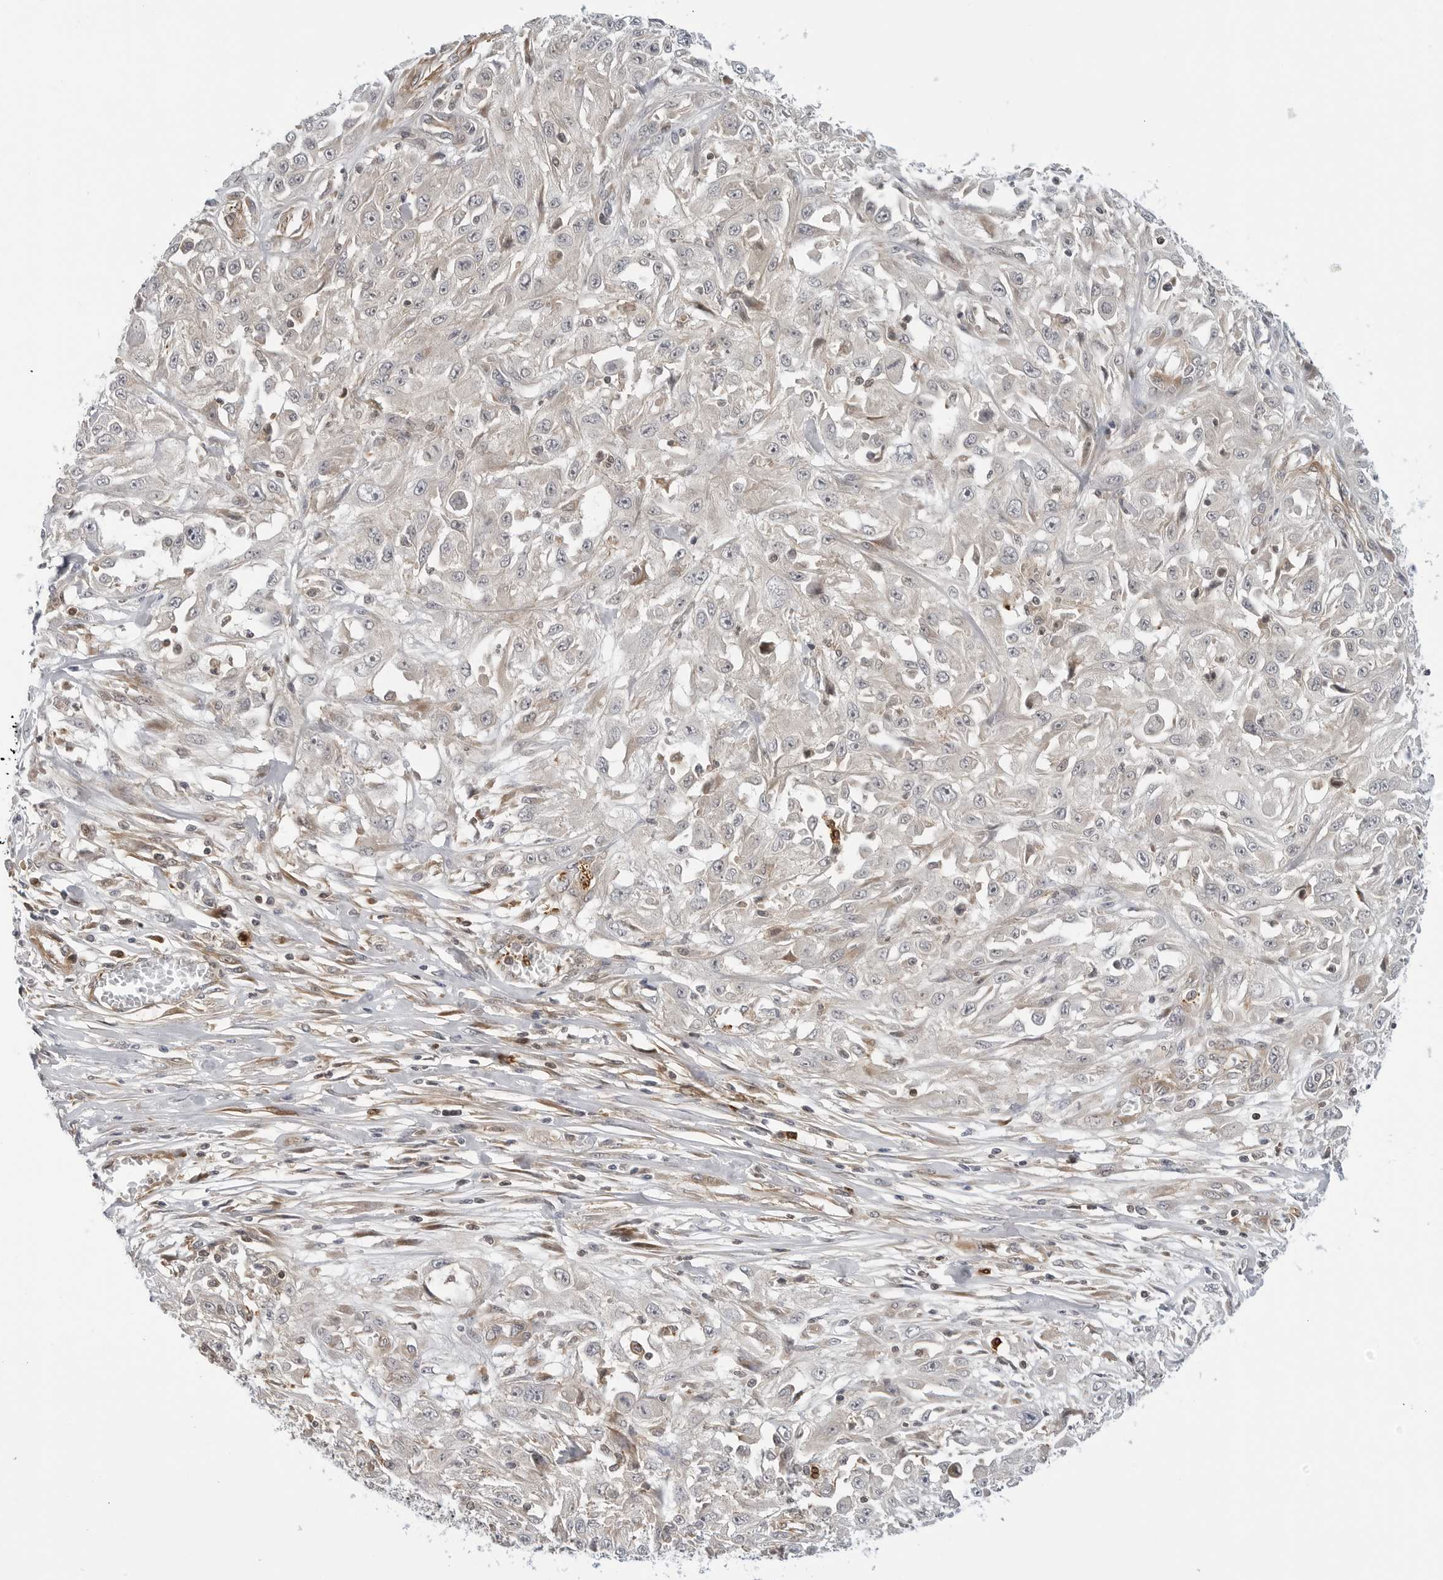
{"staining": {"intensity": "negative", "quantity": "none", "location": "none"}, "tissue": "skin cancer", "cell_type": "Tumor cells", "image_type": "cancer", "snomed": [{"axis": "morphology", "description": "Squamous cell carcinoma, NOS"}, {"axis": "morphology", "description": "Squamous cell carcinoma, metastatic, NOS"}, {"axis": "topography", "description": "Skin"}, {"axis": "topography", "description": "Lymph node"}], "caption": "Immunohistochemical staining of skin cancer (metastatic squamous cell carcinoma) demonstrates no significant expression in tumor cells.", "gene": "STXBP3", "patient": {"sex": "male", "age": 75}}